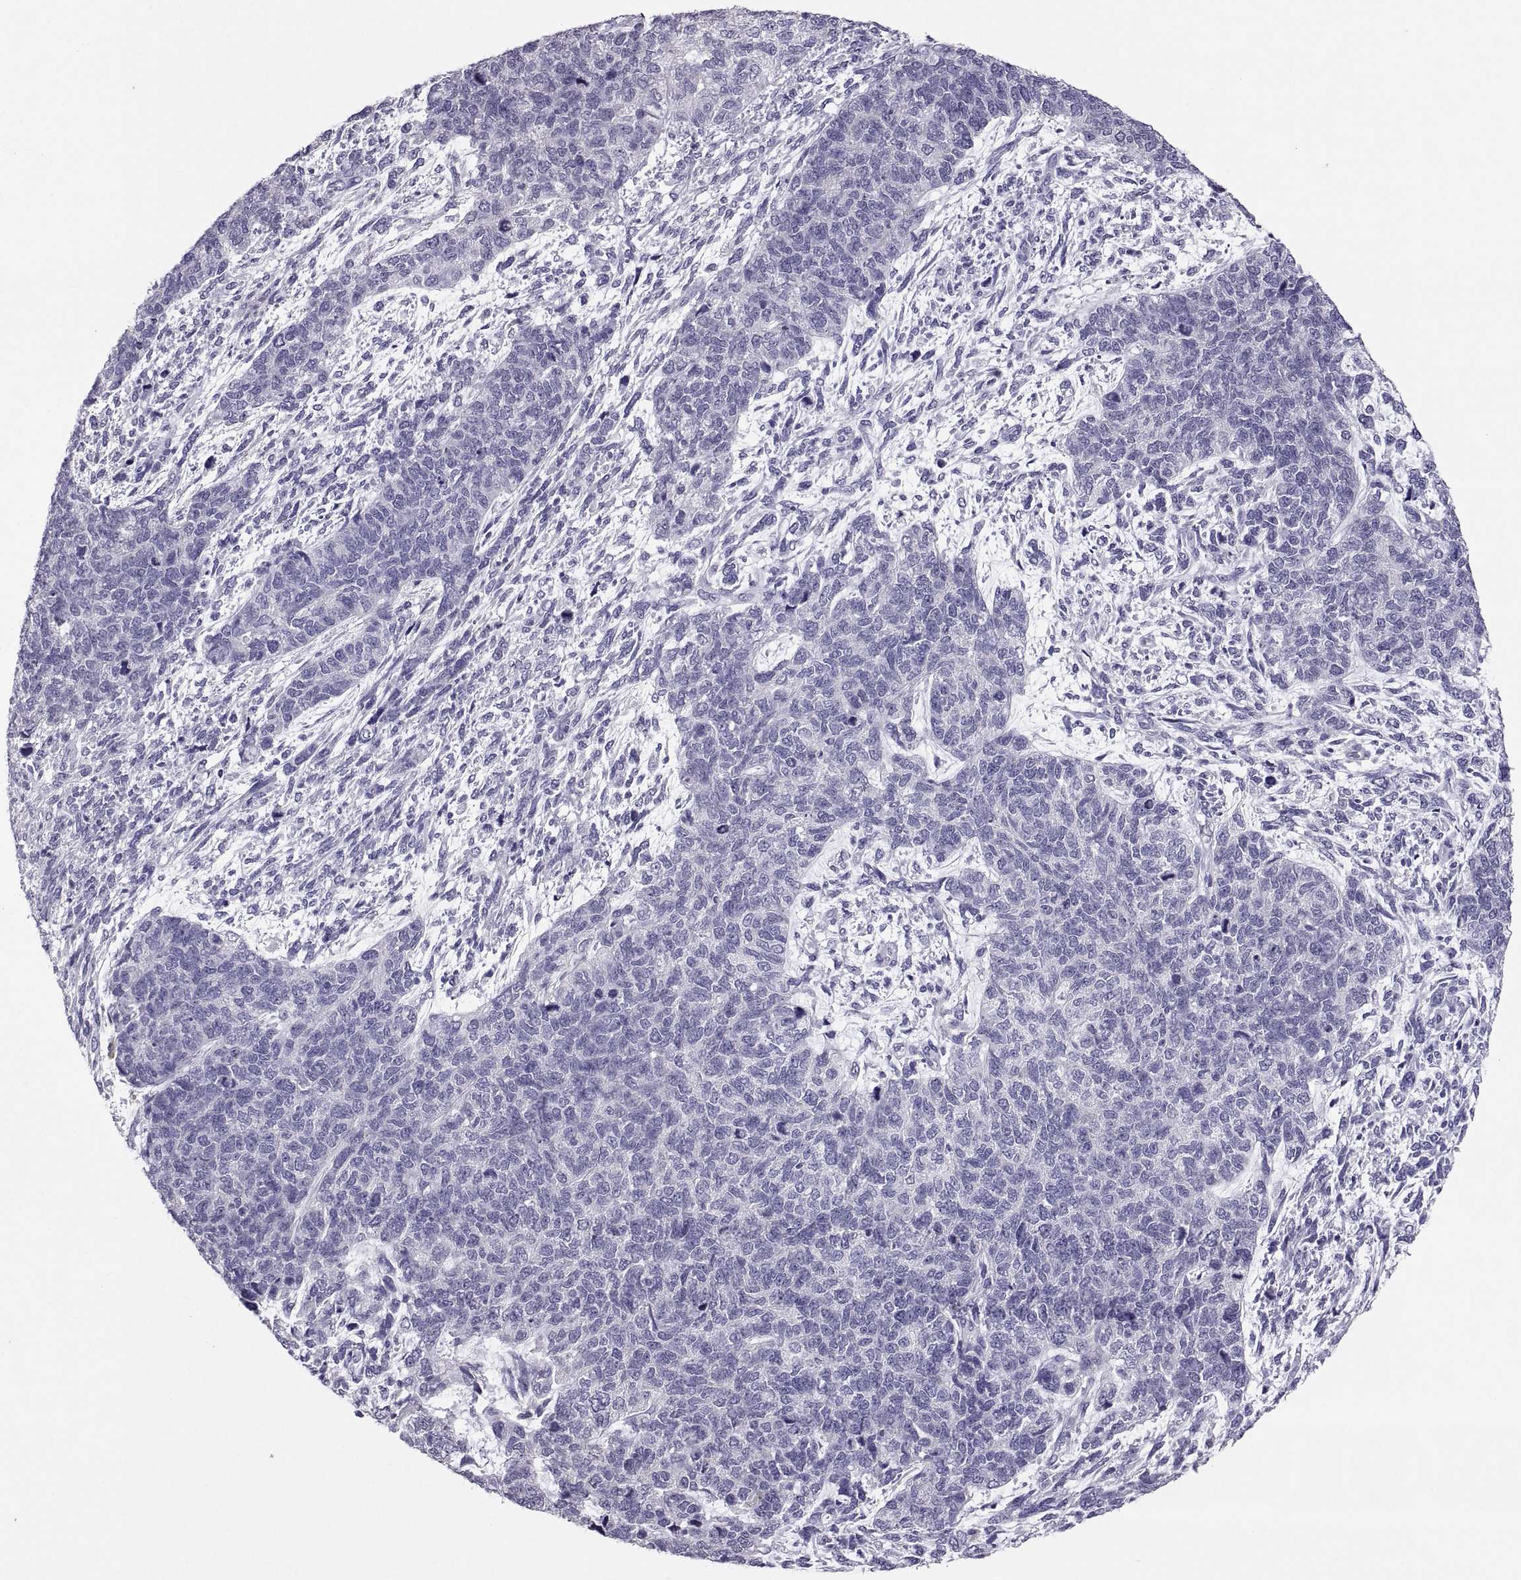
{"staining": {"intensity": "negative", "quantity": "none", "location": "none"}, "tissue": "cervical cancer", "cell_type": "Tumor cells", "image_type": "cancer", "snomed": [{"axis": "morphology", "description": "Squamous cell carcinoma, NOS"}, {"axis": "topography", "description": "Cervix"}], "caption": "Tumor cells are negative for protein expression in human cervical cancer.", "gene": "IGSF1", "patient": {"sex": "female", "age": 63}}